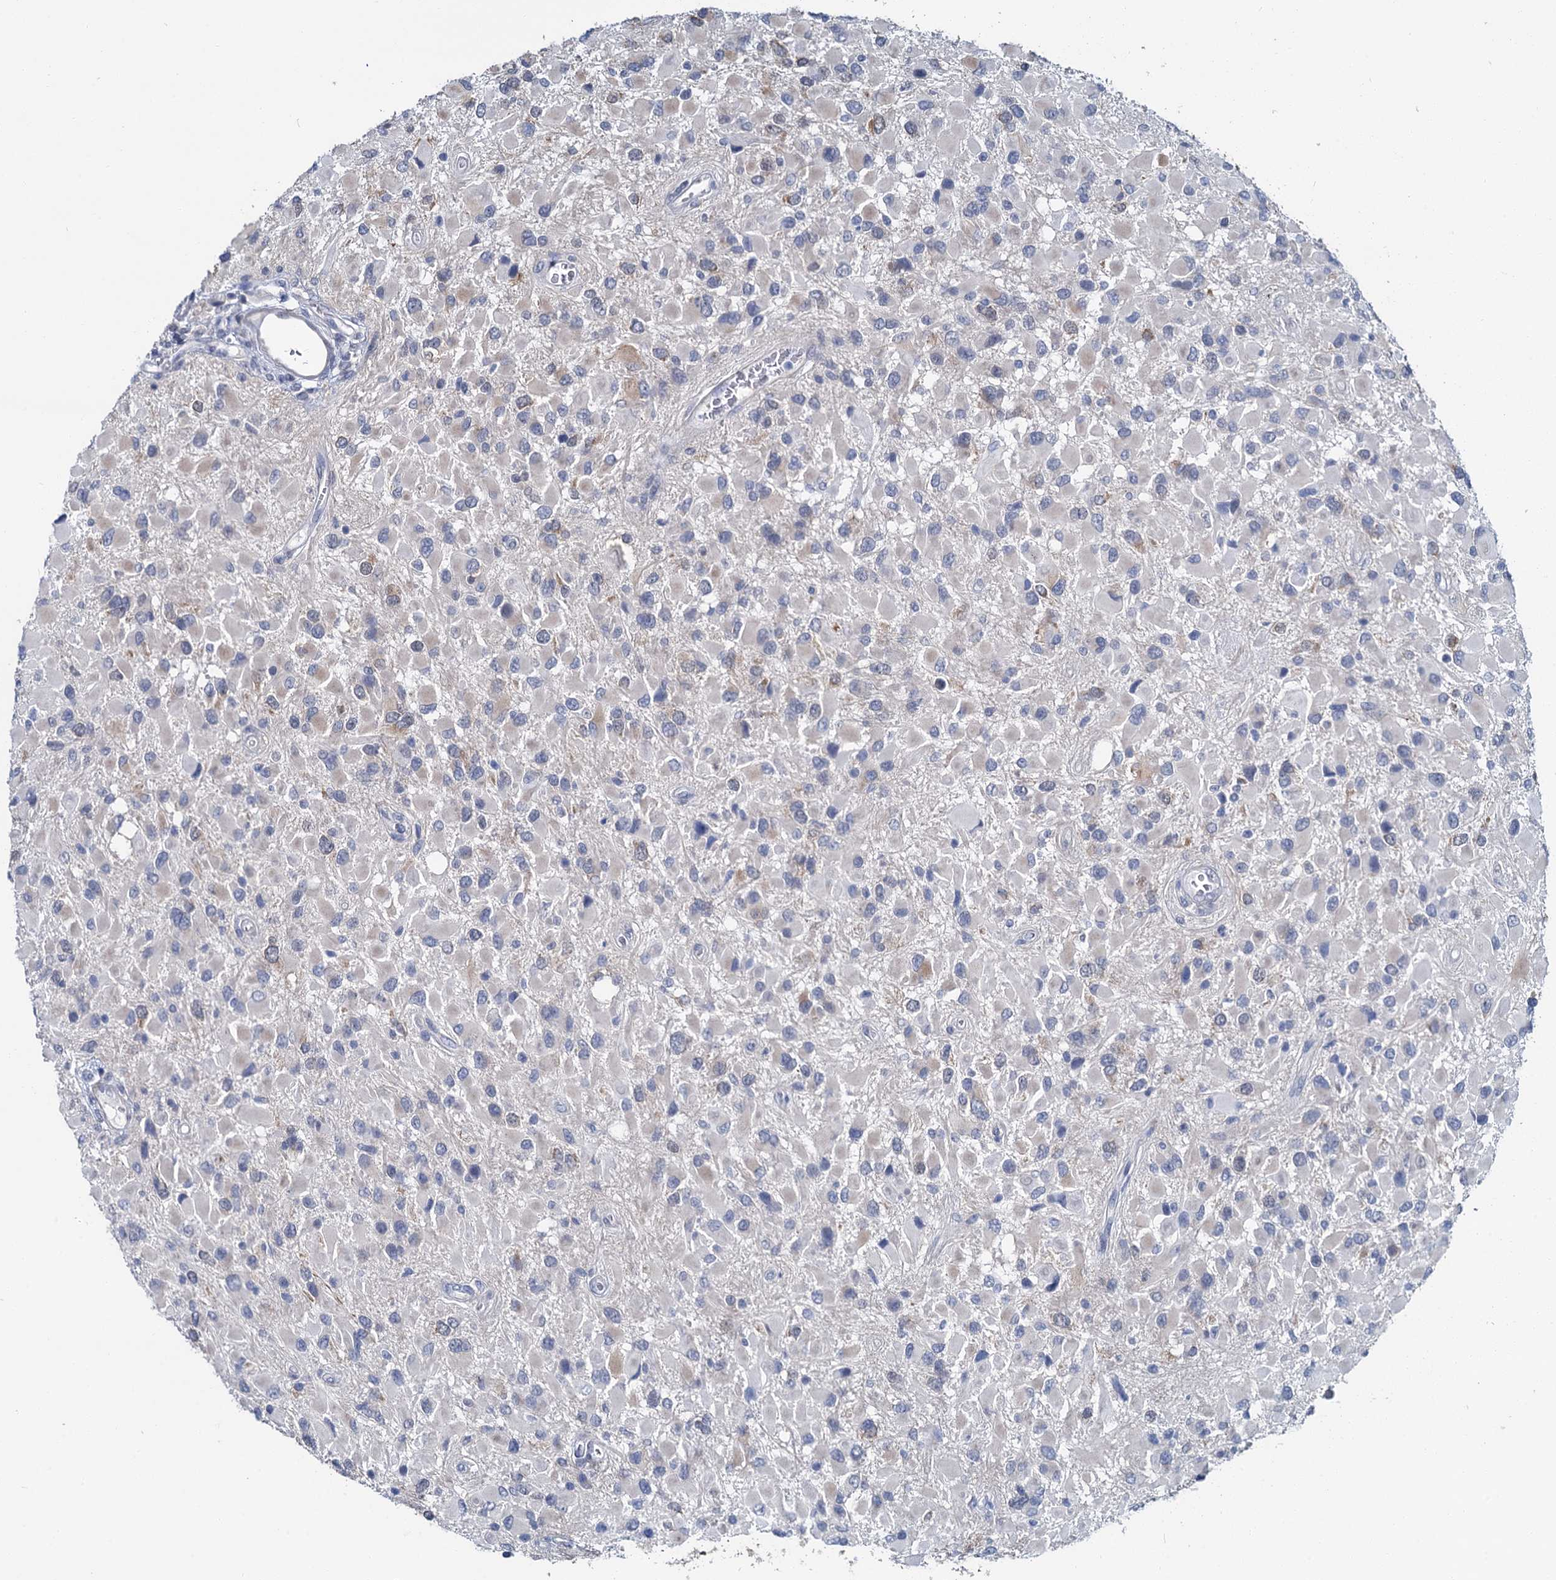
{"staining": {"intensity": "weak", "quantity": "<25%", "location": "cytoplasmic/membranous"}, "tissue": "glioma", "cell_type": "Tumor cells", "image_type": "cancer", "snomed": [{"axis": "morphology", "description": "Glioma, malignant, High grade"}, {"axis": "topography", "description": "Brain"}], "caption": "There is no significant expression in tumor cells of malignant glioma (high-grade).", "gene": "MIOX", "patient": {"sex": "male", "age": 53}}